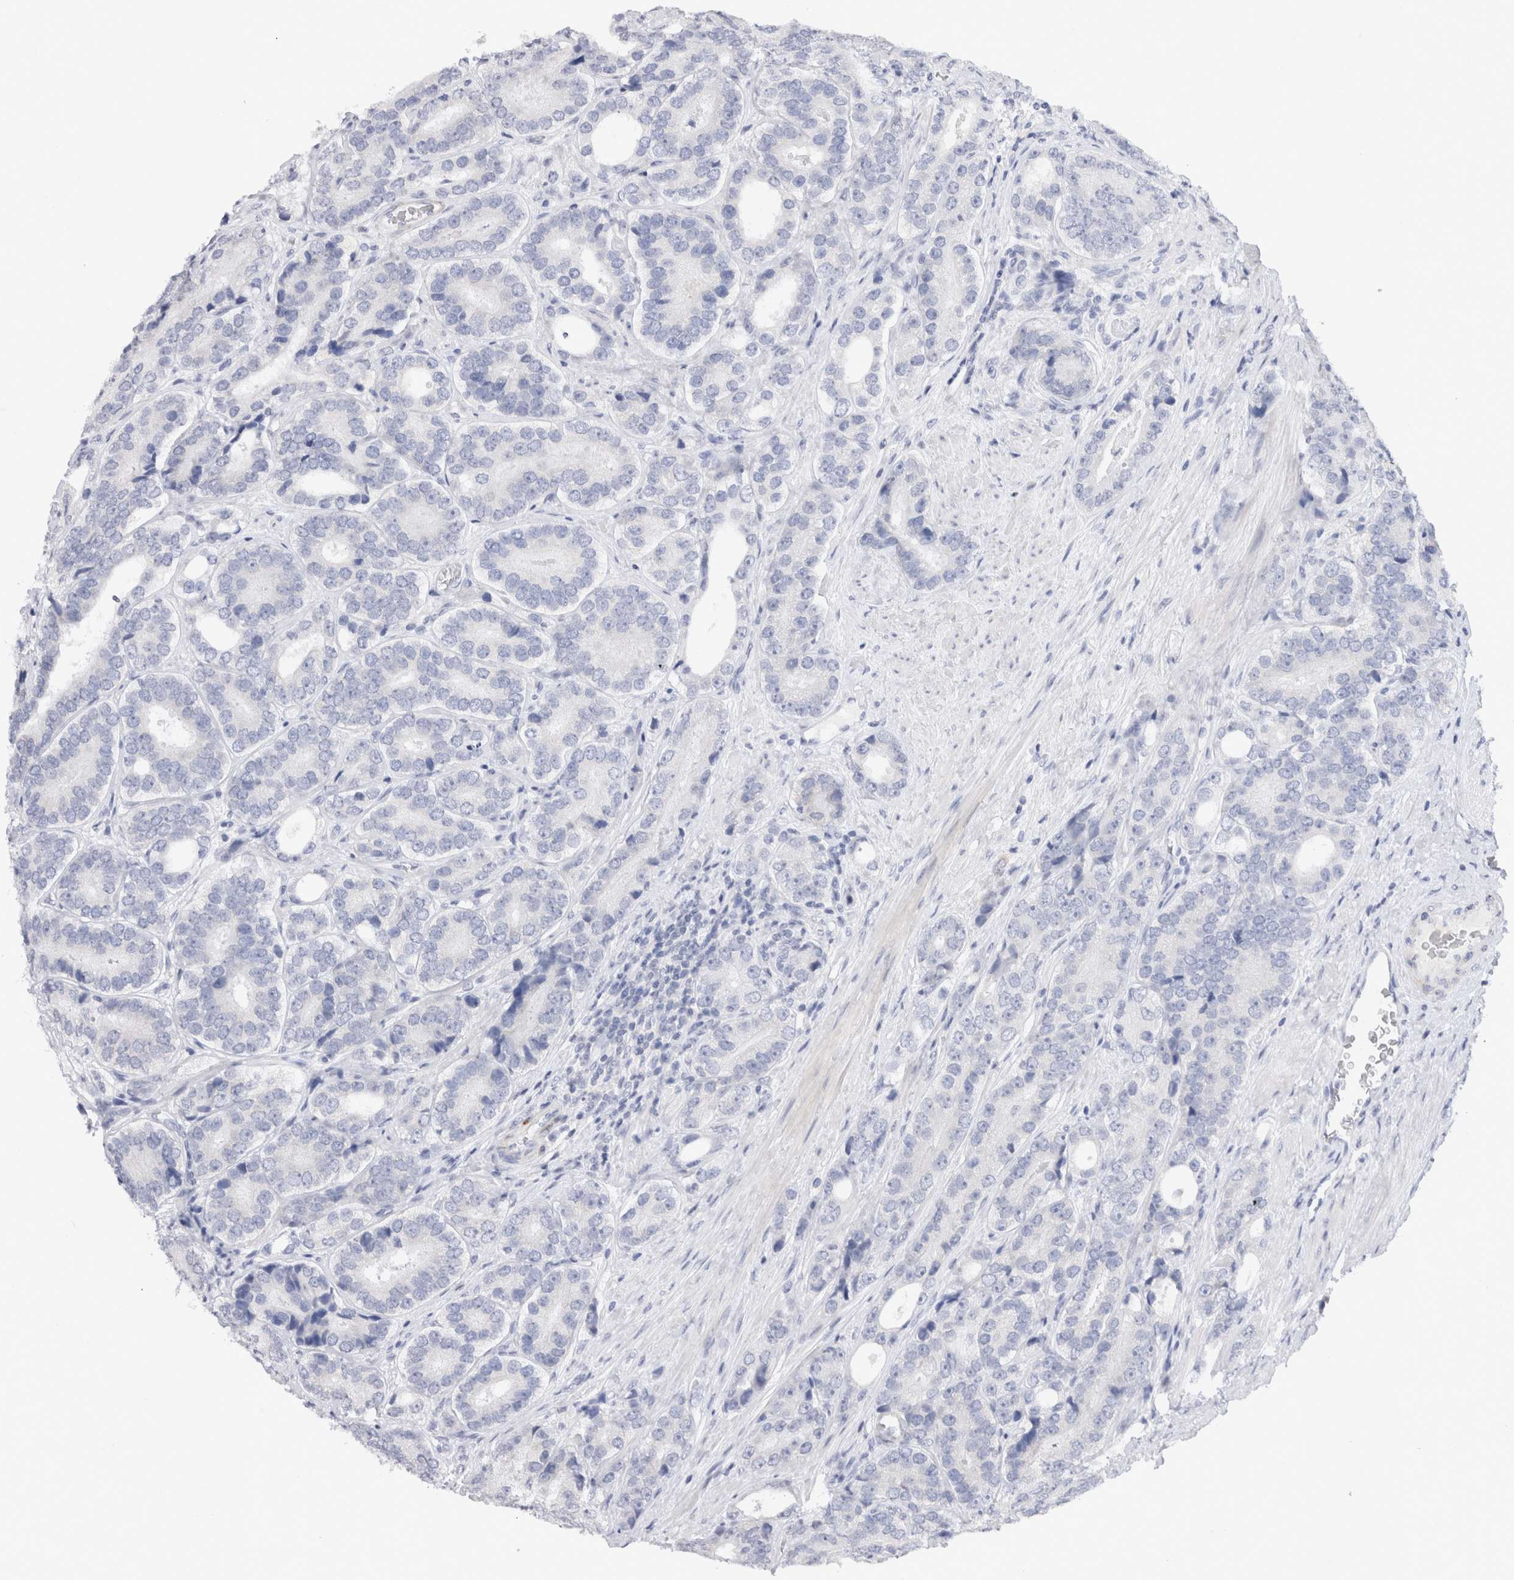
{"staining": {"intensity": "negative", "quantity": "none", "location": "none"}, "tissue": "prostate cancer", "cell_type": "Tumor cells", "image_type": "cancer", "snomed": [{"axis": "morphology", "description": "Adenocarcinoma, High grade"}, {"axis": "topography", "description": "Prostate"}], "caption": "A micrograph of human prostate cancer (high-grade adenocarcinoma) is negative for staining in tumor cells.", "gene": "C9orf50", "patient": {"sex": "male", "age": 56}}